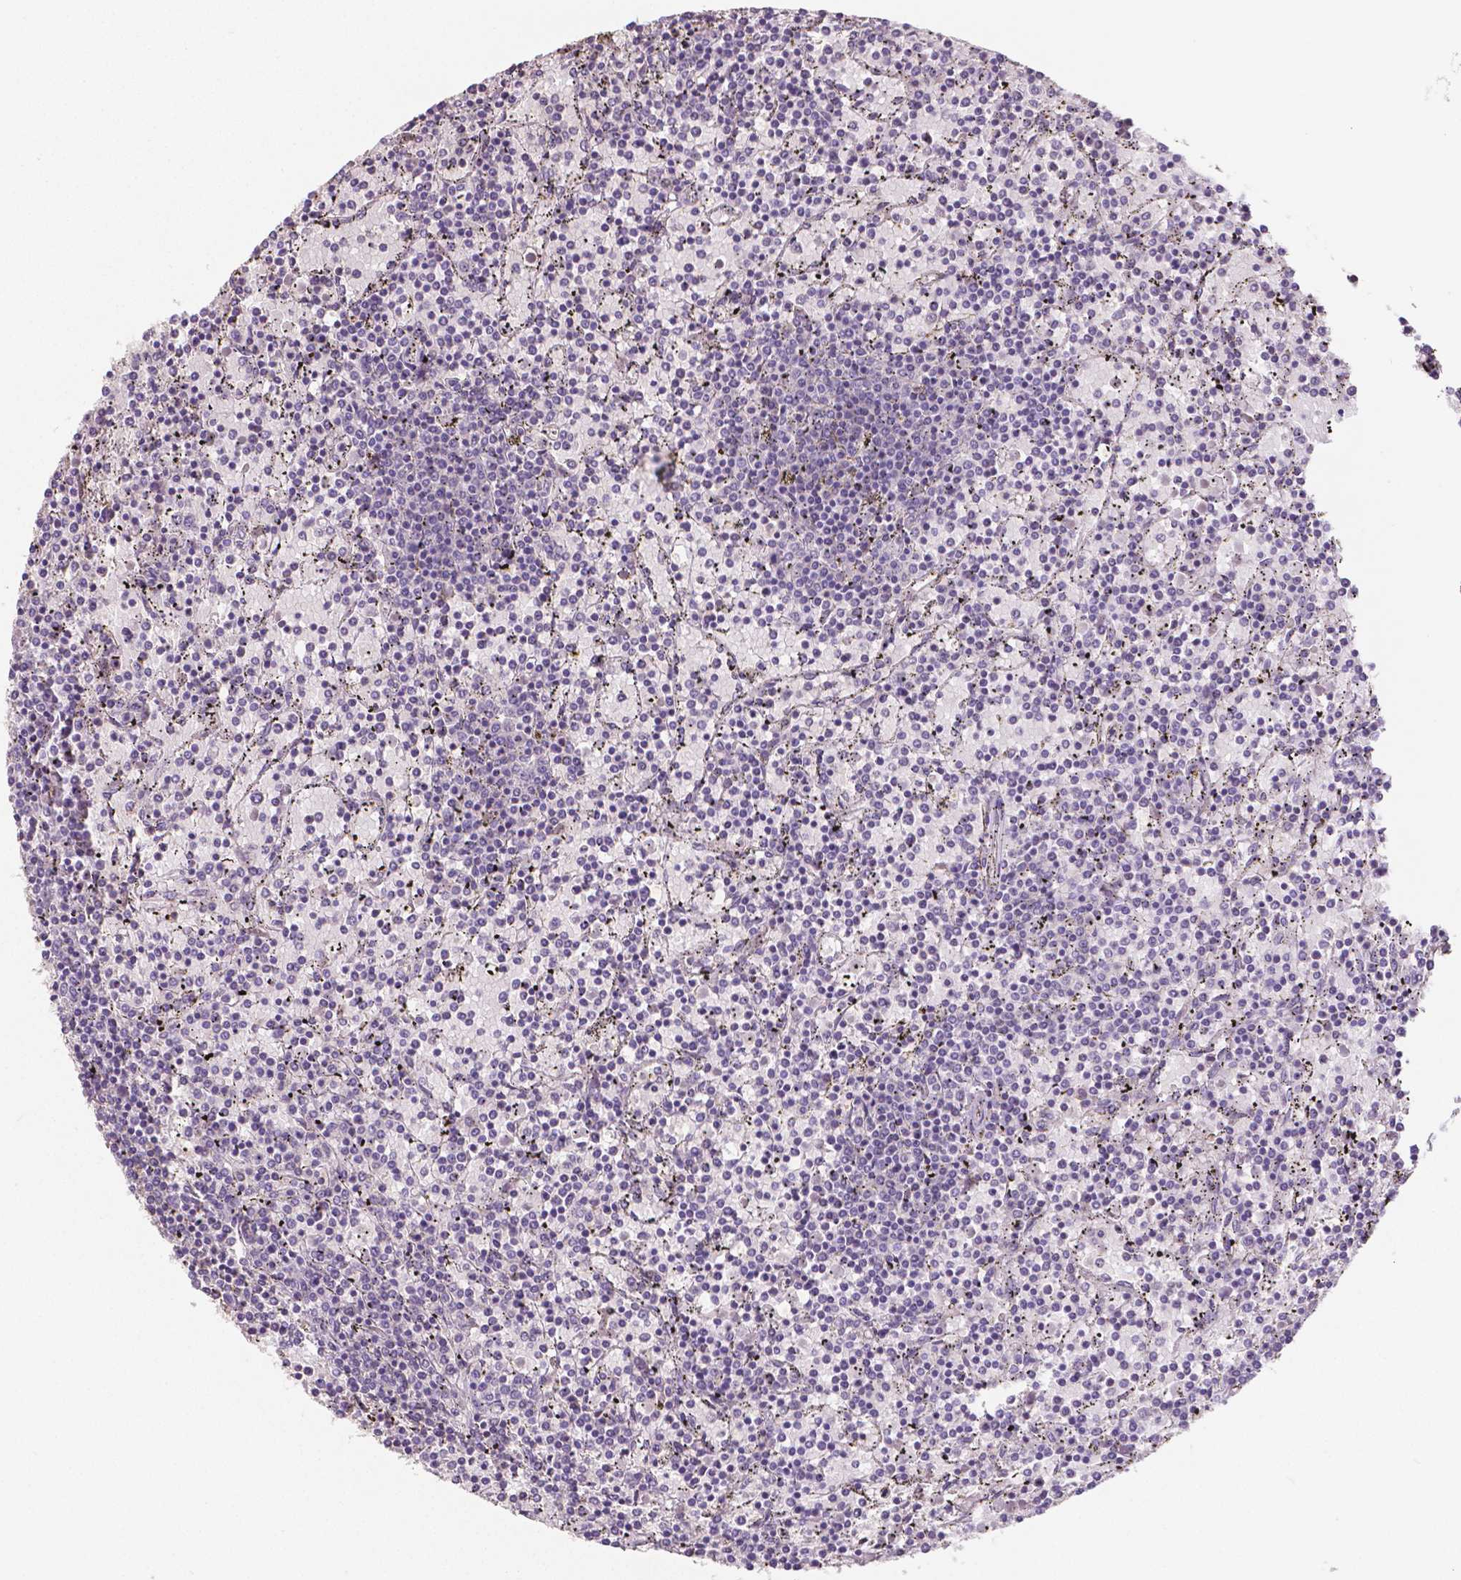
{"staining": {"intensity": "negative", "quantity": "none", "location": "none"}, "tissue": "lymphoma", "cell_type": "Tumor cells", "image_type": "cancer", "snomed": [{"axis": "morphology", "description": "Malignant lymphoma, non-Hodgkin's type, Low grade"}, {"axis": "topography", "description": "Spleen"}], "caption": "This is an IHC histopathology image of lymphoma. There is no positivity in tumor cells.", "gene": "CRMP1", "patient": {"sex": "female", "age": 77}}